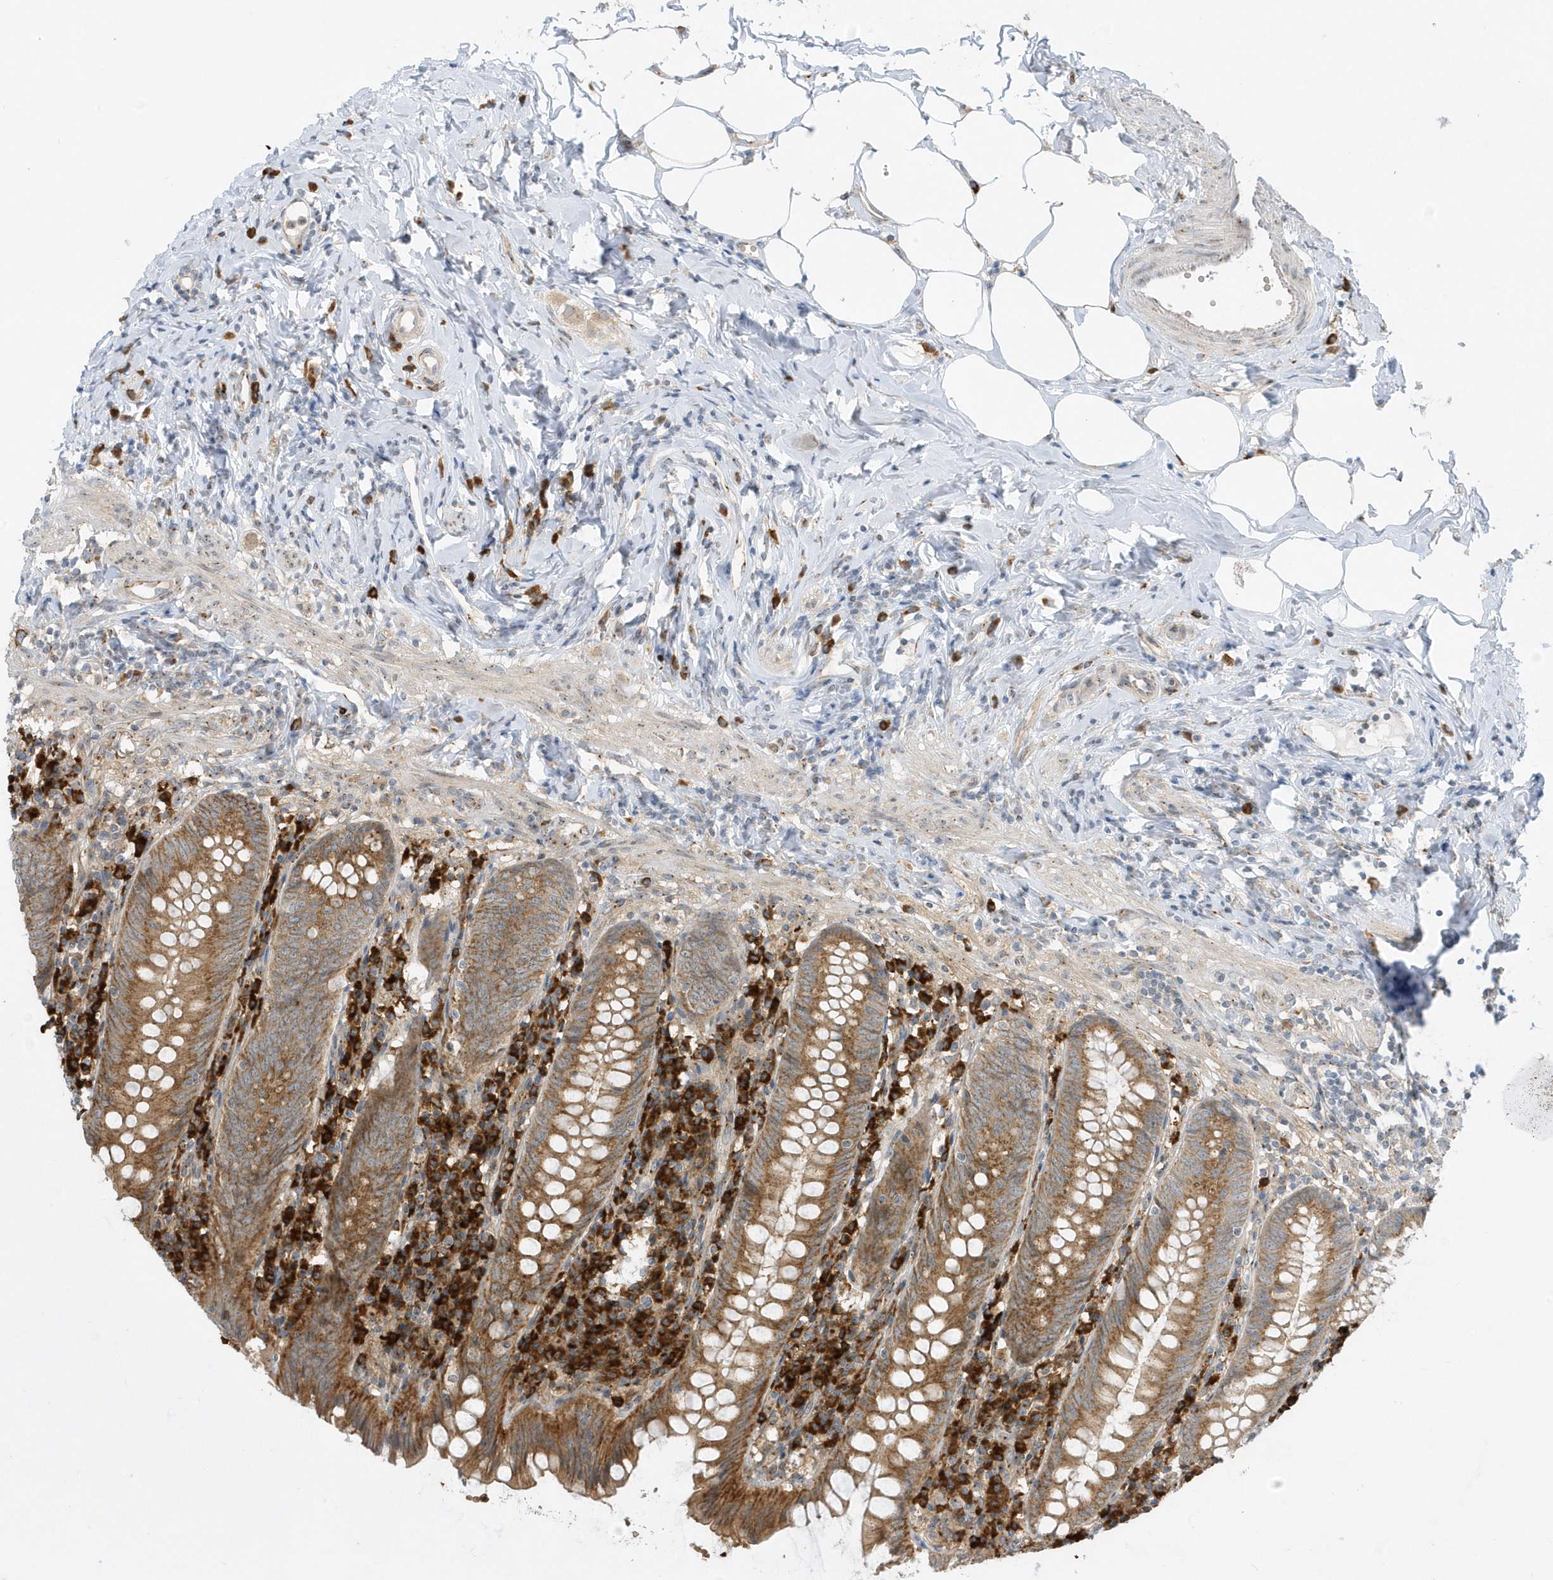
{"staining": {"intensity": "moderate", "quantity": ">75%", "location": "cytoplasmic/membranous"}, "tissue": "appendix", "cell_type": "Glandular cells", "image_type": "normal", "snomed": [{"axis": "morphology", "description": "Normal tissue, NOS"}, {"axis": "topography", "description": "Appendix"}], "caption": "The micrograph displays a brown stain indicating the presence of a protein in the cytoplasmic/membranous of glandular cells in appendix.", "gene": "RPP40", "patient": {"sex": "female", "age": 54}}